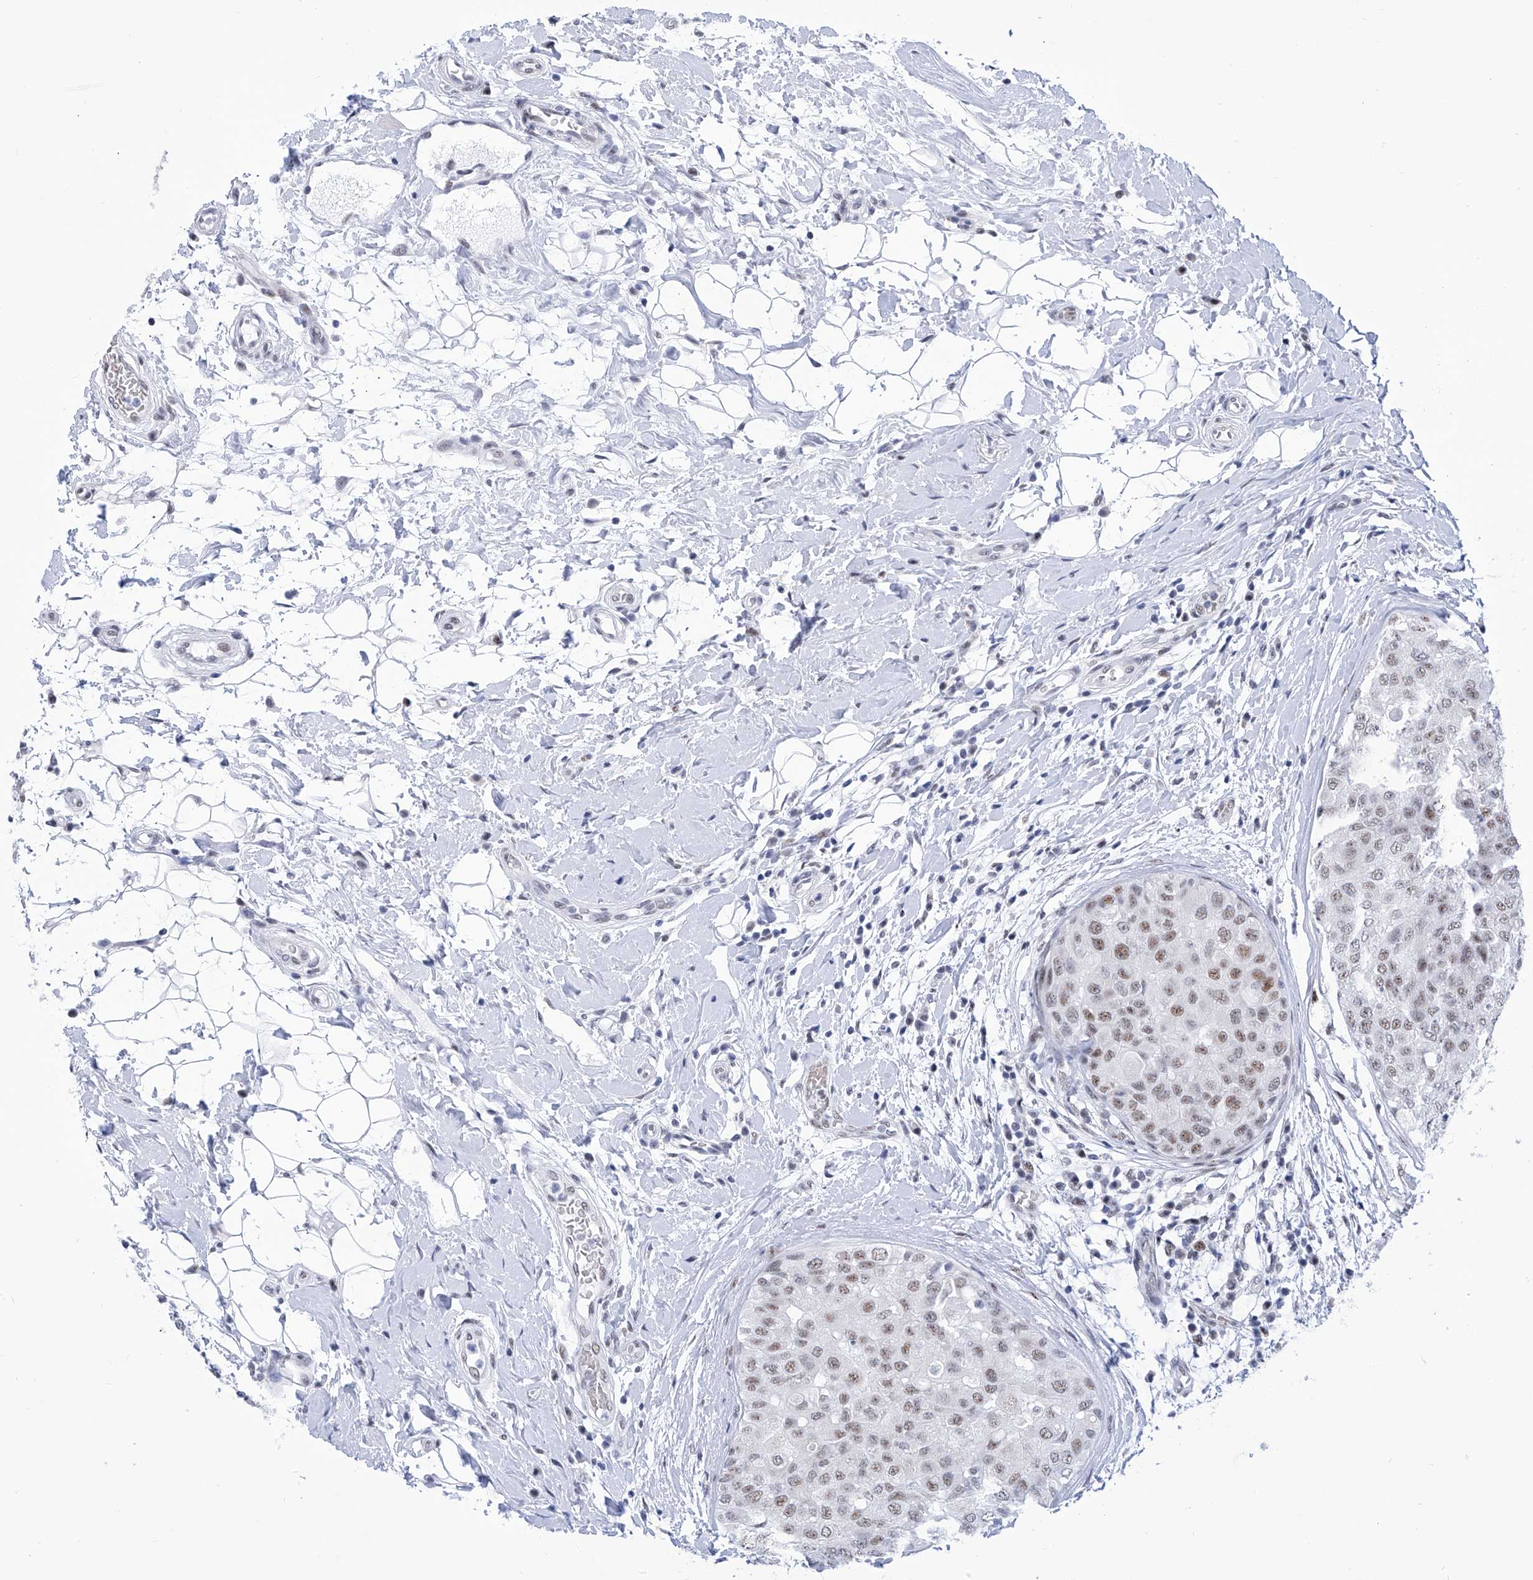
{"staining": {"intensity": "moderate", "quantity": "25%-75%", "location": "nuclear"}, "tissue": "breast cancer", "cell_type": "Tumor cells", "image_type": "cancer", "snomed": [{"axis": "morphology", "description": "Duct carcinoma"}, {"axis": "topography", "description": "Breast"}], "caption": "Immunohistochemical staining of breast cancer demonstrates moderate nuclear protein positivity in approximately 25%-75% of tumor cells. The protein is shown in brown color, while the nuclei are stained blue.", "gene": "SART1", "patient": {"sex": "female", "age": 27}}